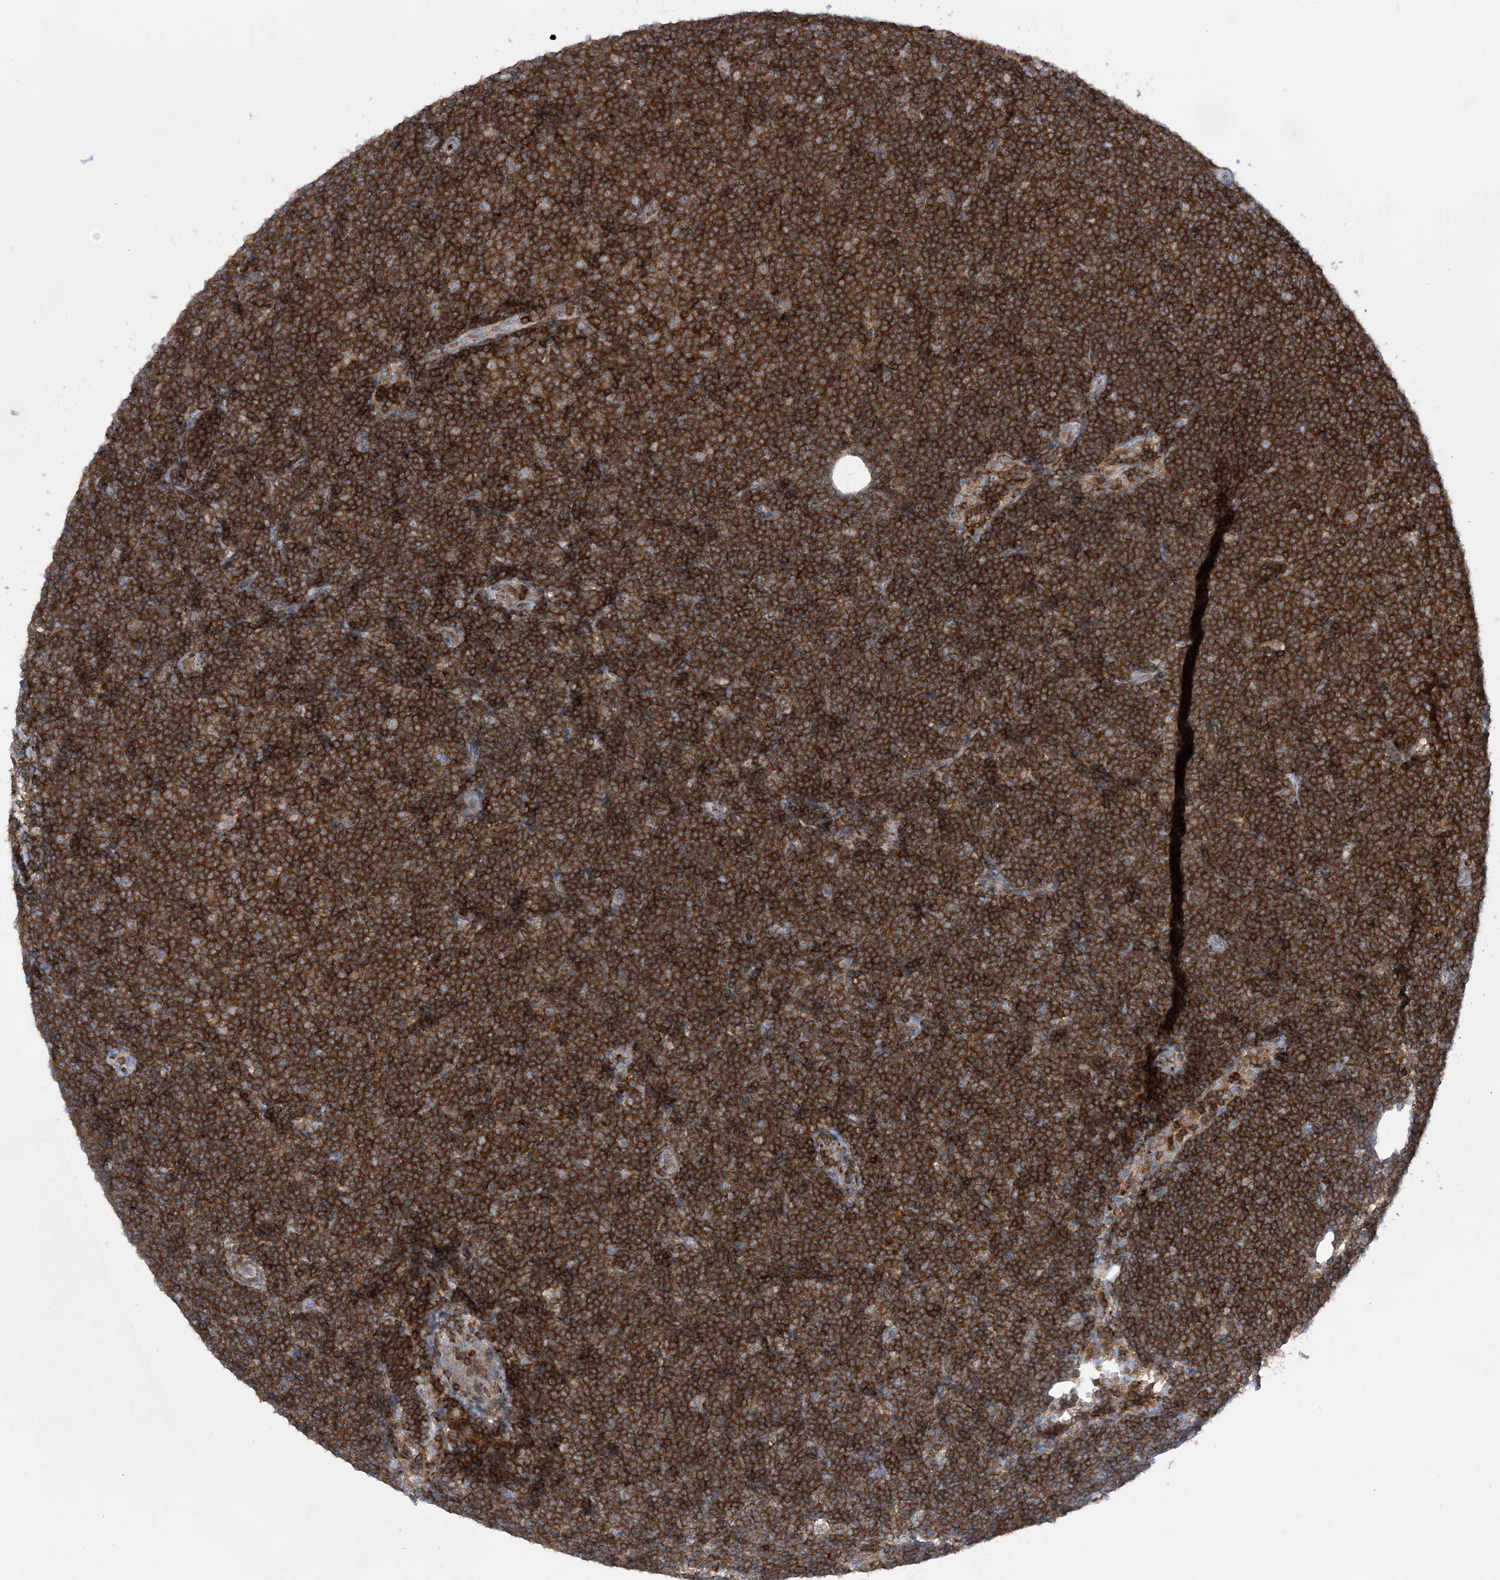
{"staining": {"intensity": "strong", "quantity": ">75%", "location": "cytoplasmic/membranous"}, "tissue": "lymphoma", "cell_type": "Tumor cells", "image_type": "cancer", "snomed": [{"axis": "morphology", "description": "Malignant lymphoma, non-Hodgkin's type, Low grade"}, {"axis": "topography", "description": "Lymph node"}], "caption": "This is an image of immunohistochemistry staining of low-grade malignant lymphoma, non-Hodgkin's type, which shows strong positivity in the cytoplasmic/membranous of tumor cells.", "gene": "ARHGAP30", "patient": {"sex": "female", "age": 53}}